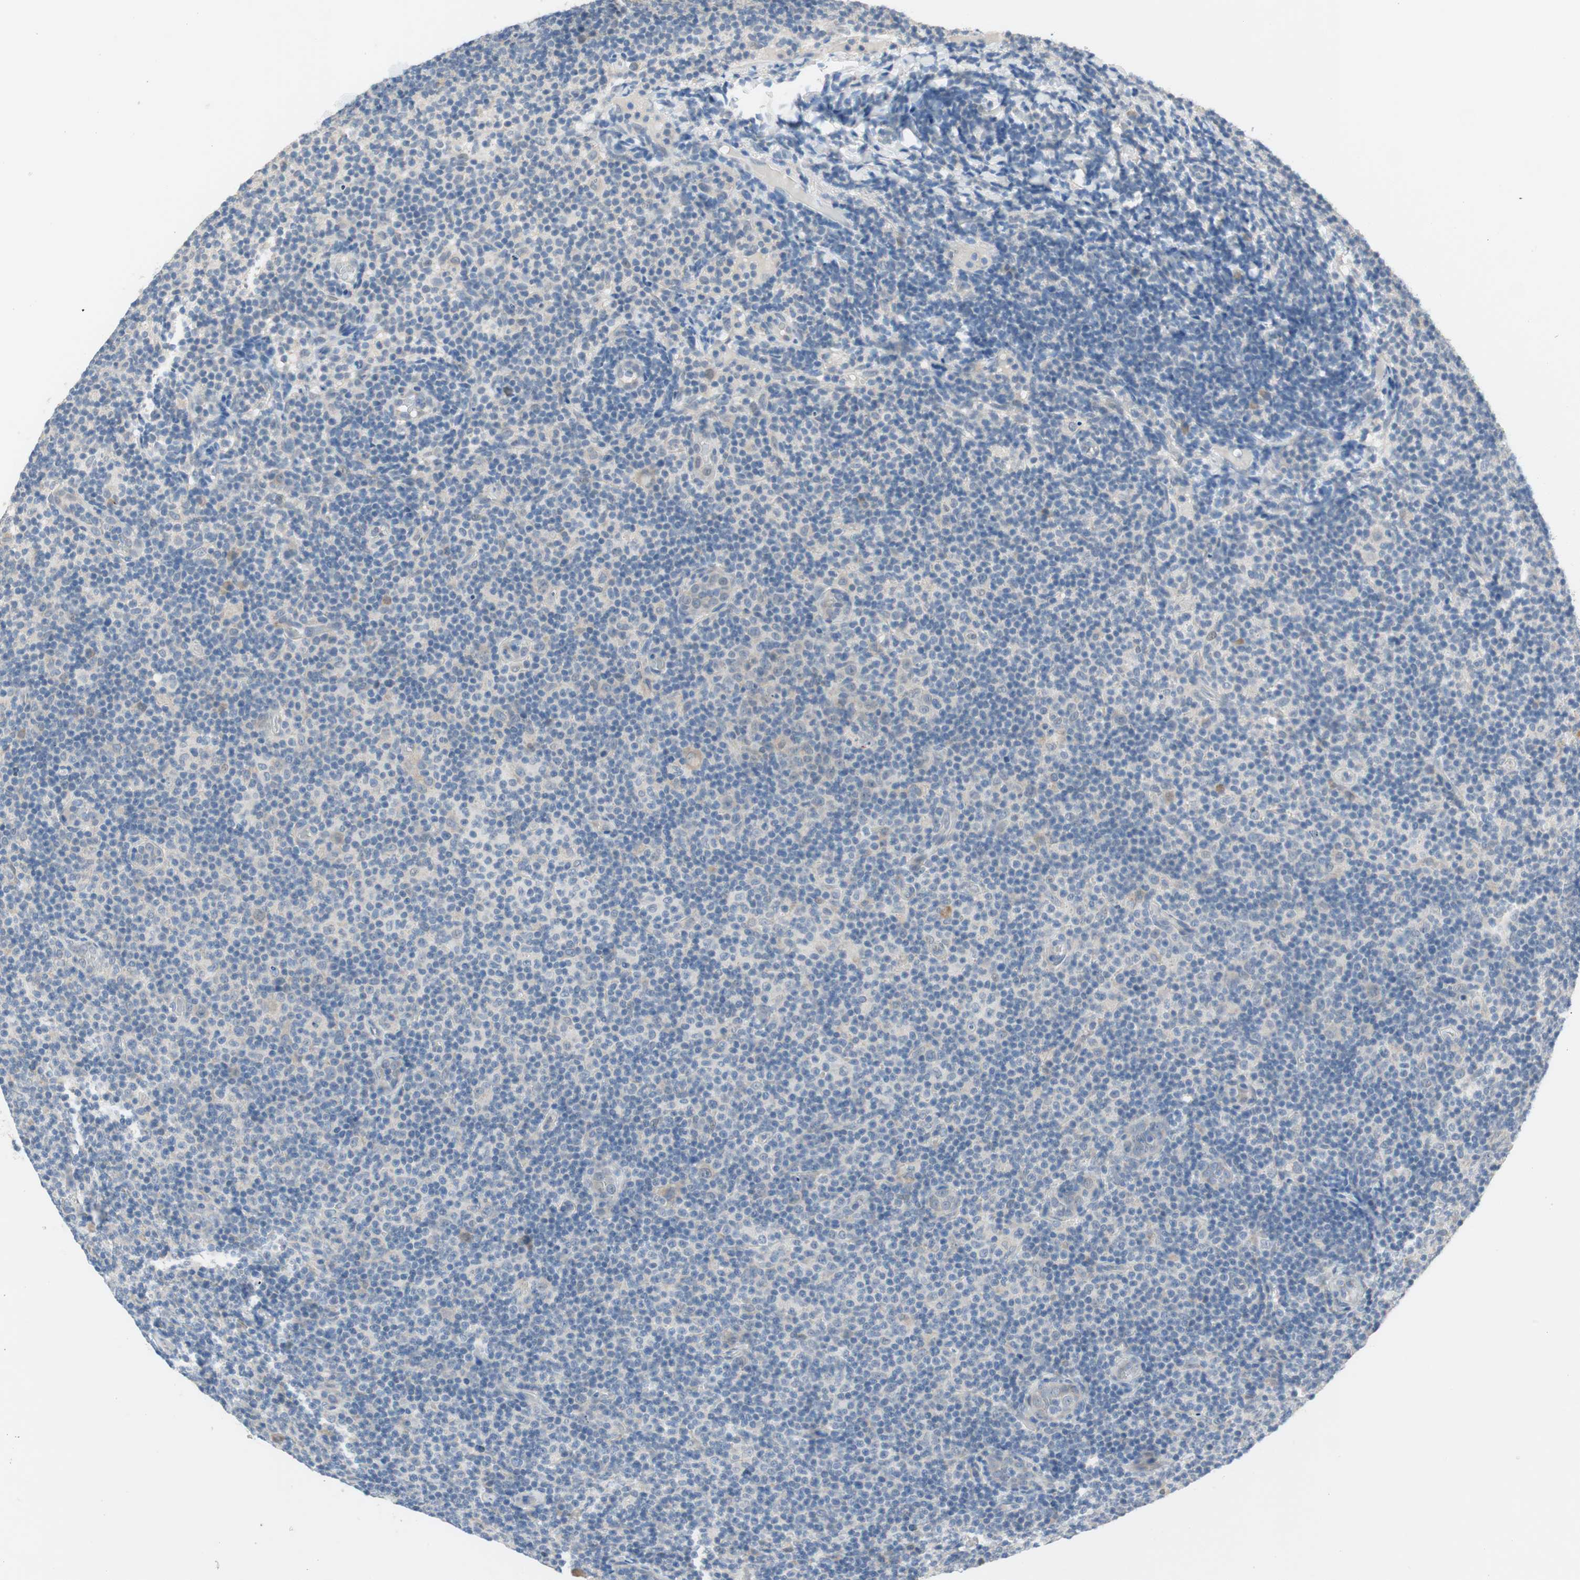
{"staining": {"intensity": "negative", "quantity": "none", "location": "none"}, "tissue": "lymphoma", "cell_type": "Tumor cells", "image_type": "cancer", "snomed": [{"axis": "morphology", "description": "Malignant lymphoma, non-Hodgkin's type, Low grade"}, {"axis": "topography", "description": "Lymph node"}], "caption": "IHC photomicrograph of neoplastic tissue: lymphoma stained with DAB (3,3'-diaminobenzidine) exhibits no significant protein positivity in tumor cells.", "gene": "GRHL1", "patient": {"sex": "male", "age": 83}}